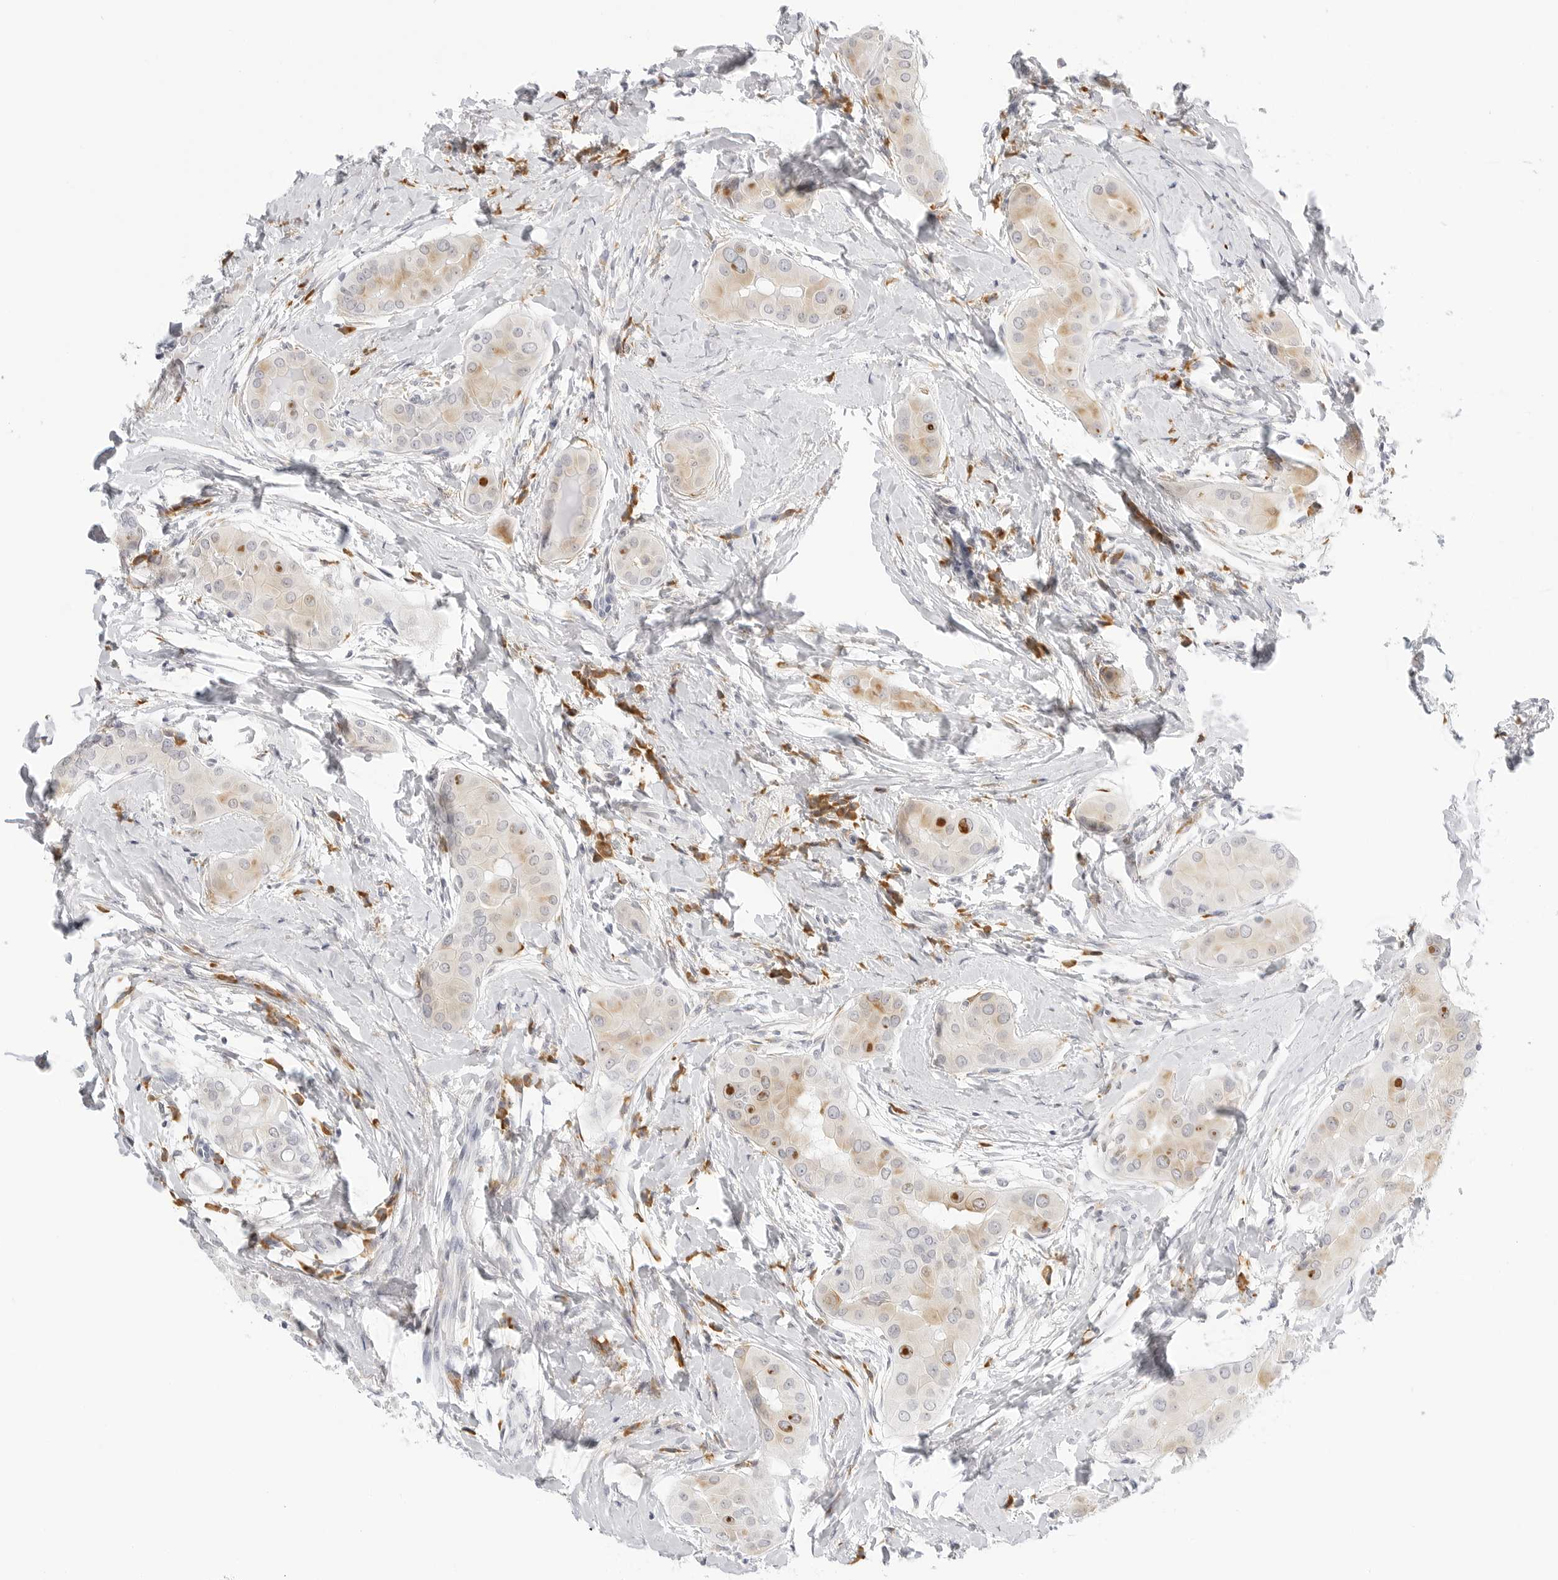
{"staining": {"intensity": "weak", "quantity": "<25%", "location": "cytoplasmic/membranous"}, "tissue": "thyroid cancer", "cell_type": "Tumor cells", "image_type": "cancer", "snomed": [{"axis": "morphology", "description": "Papillary adenocarcinoma, NOS"}, {"axis": "topography", "description": "Thyroid gland"}], "caption": "A micrograph of human papillary adenocarcinoma (thyroid) is negative for staining in tumor cells.", "gene": "THEM4", "patient": {"sex": "male", "age": 33}}